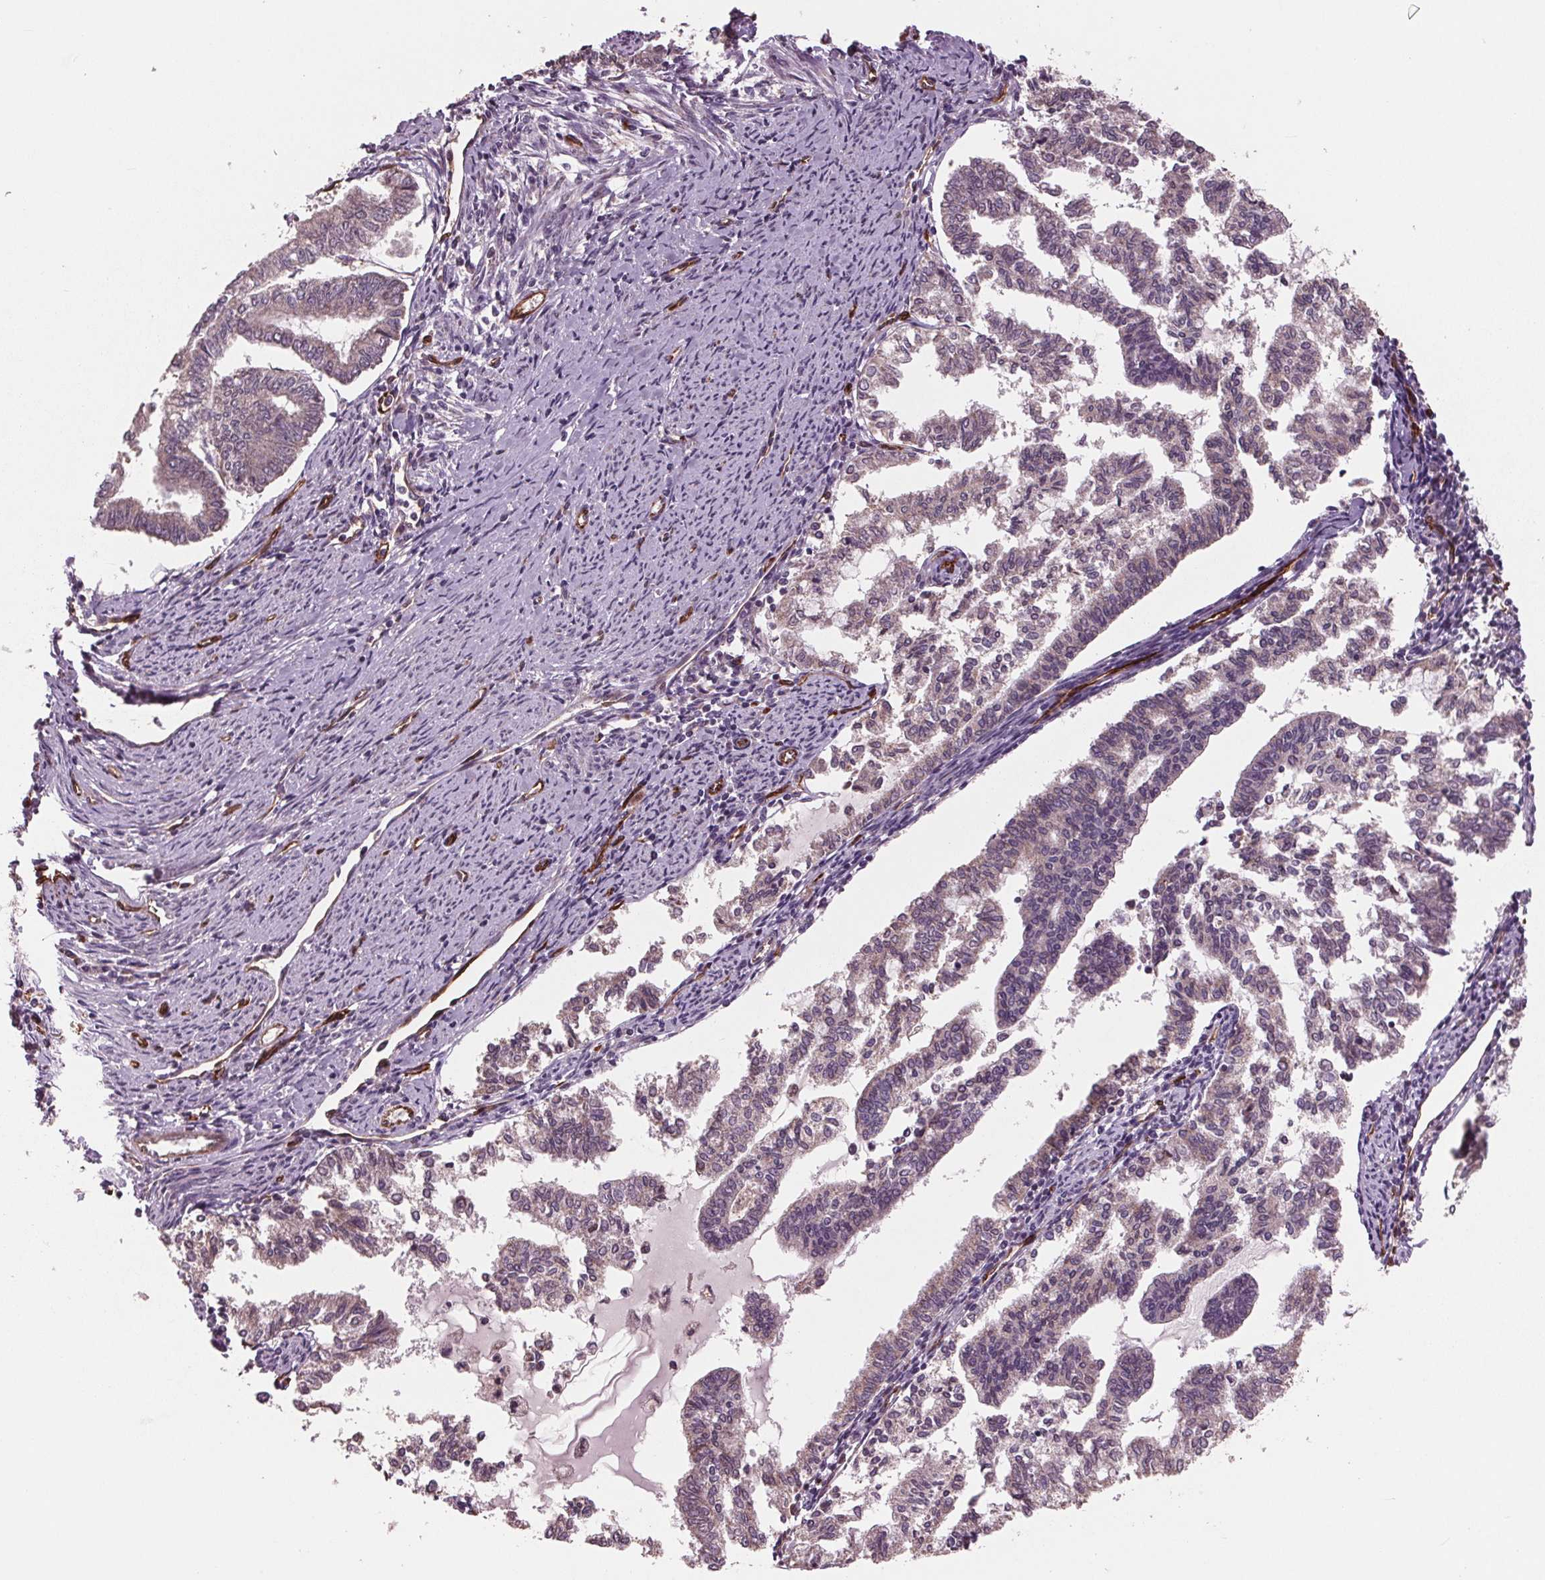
{"staining": {"intensity": "weak", "quantity": "25%-75%", "location": "cytoplasmic/membranous"}, "tissue": "endometrial cancer", "cell_type": "Tumor cells", "image_type": "cancer", "snomed": [{"axis": "morphology", "description": "Adenocarcinoma, NOS"}, {"axis": "topography", "description": "Endometrium"}], "caption": "Protein staining of adenocarcinoma (endometrial) tissue exhibits weak cytoplasmic/membranous expression in approximately 25%-75% of tumor cells.", "gene": "MAPK8", "patient": {"sex": "female", "age": 79}}